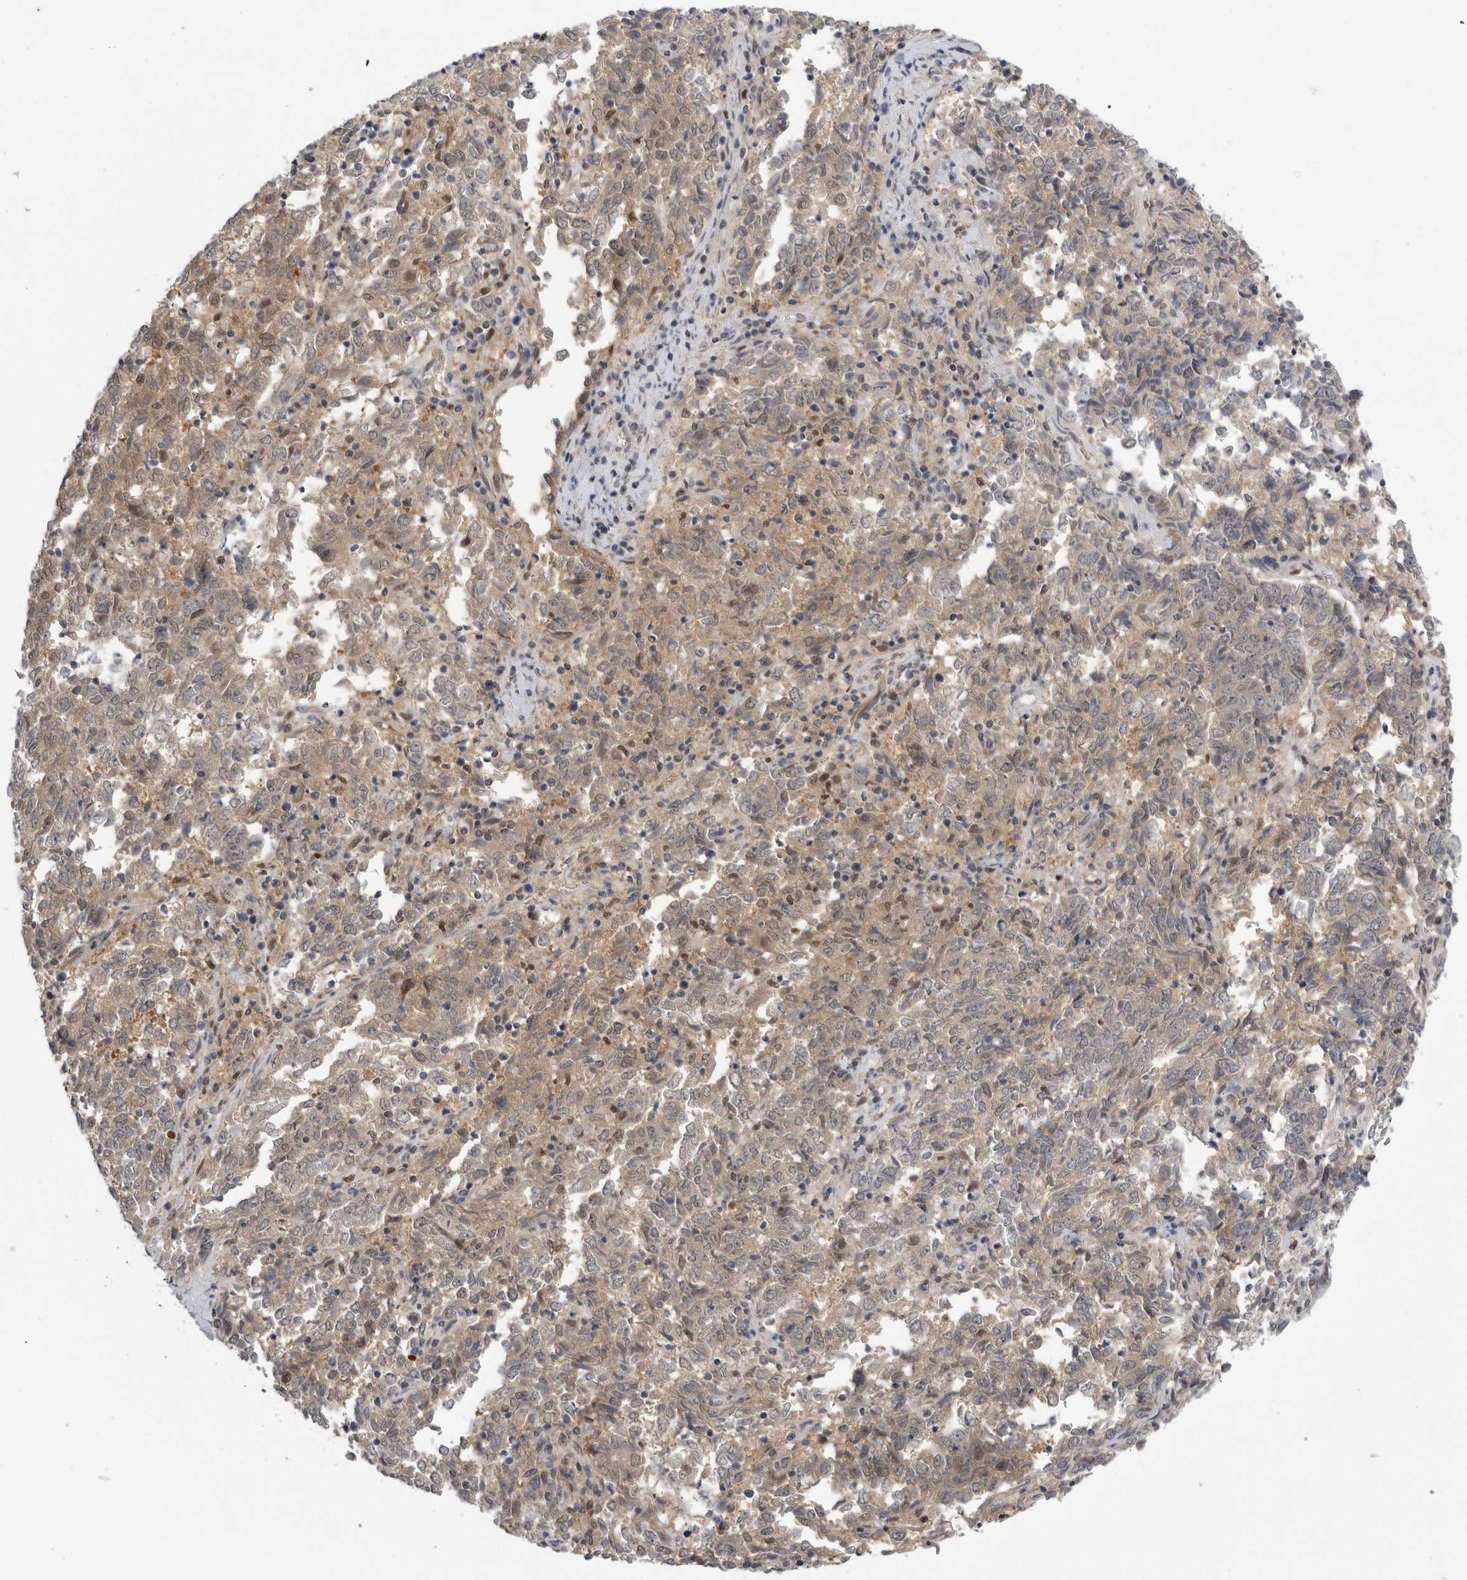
{"staining": {"intensity": "weak", "quantity": ">75%", "location": "cytoplasmic/membranous,nuclear"}, "tissue": "endometrial cancer", "cell_type": "Tumor cells", "image_type": "cancer", "snomed": [{"axis": "morphology", "description": "Adenocarcinoma, NOS"}, {"axis": "topography", "description": "Endometrium"}], "caption": "An image of human adenocarcinoma (endometrial) stained for a protein demonstrates weak cytoplasmic/membranous and nuclear brown staining in tumor cells.", "gene": "PSMB2", "patient": {"sex": "female", "age": 80}}